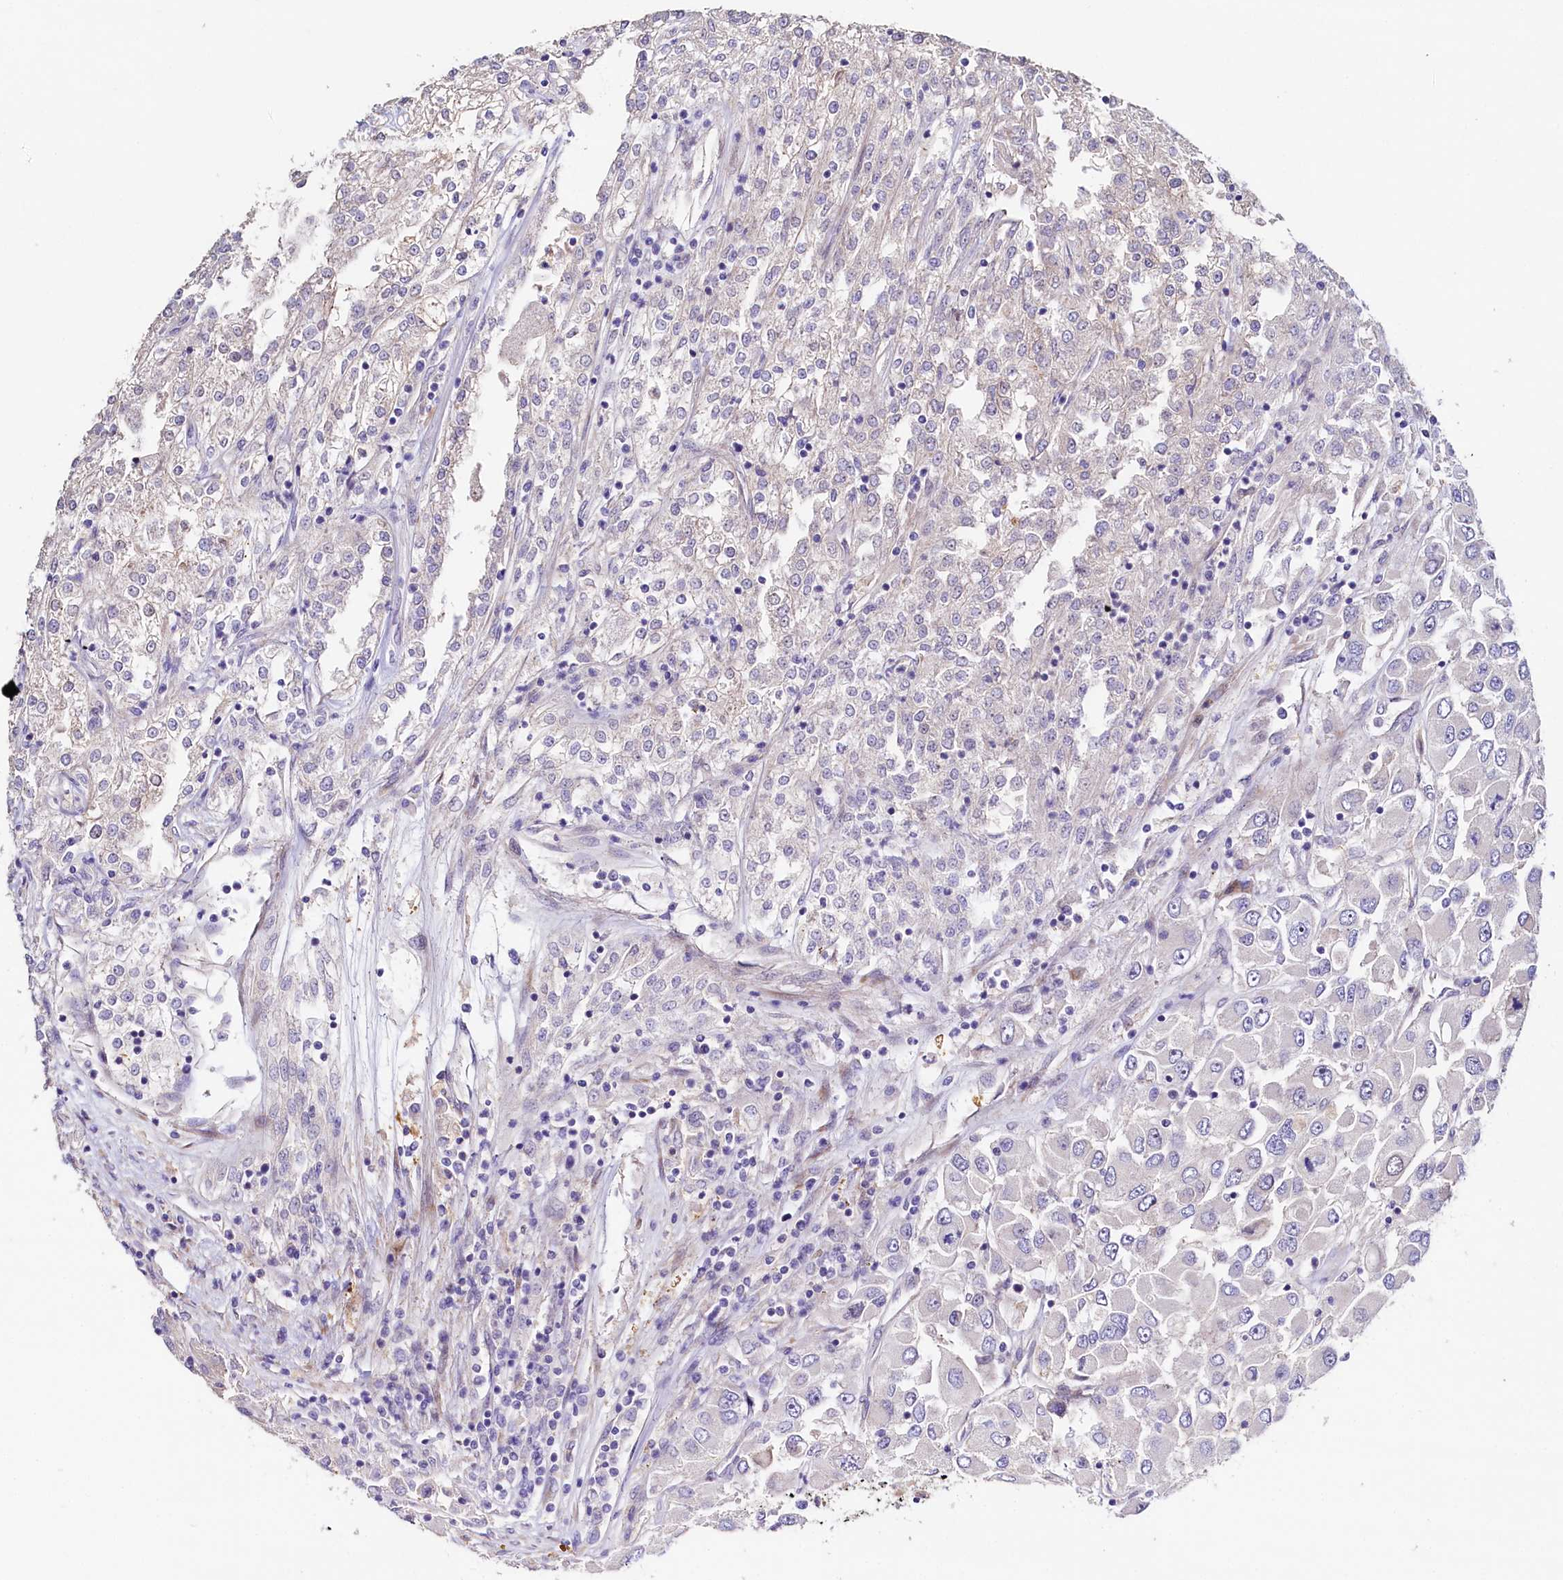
{"staining": {"intensity": "negative", "quantity": "none", "location": "none"}, "tissue": "renal cancer", "cell_type": "Tumor cells", "image_type": "cancer", "snomed": [{"axis": "morphology", "description": "Adenocarcinoma, NOS"}, {"axis": "topography", "description": "Kidney"}], "caption": "Immunohistochemical staining of renal adenocarcinoma reveals no significant positivity in tumor cells. (DAB (3,3'-diaminobenzidine) immunohistochemistry (IHC) visualized using brightfield microscopy, high magnification).", "gene": "WNT8A", "patient": {"sex": "female", "age": 52}}